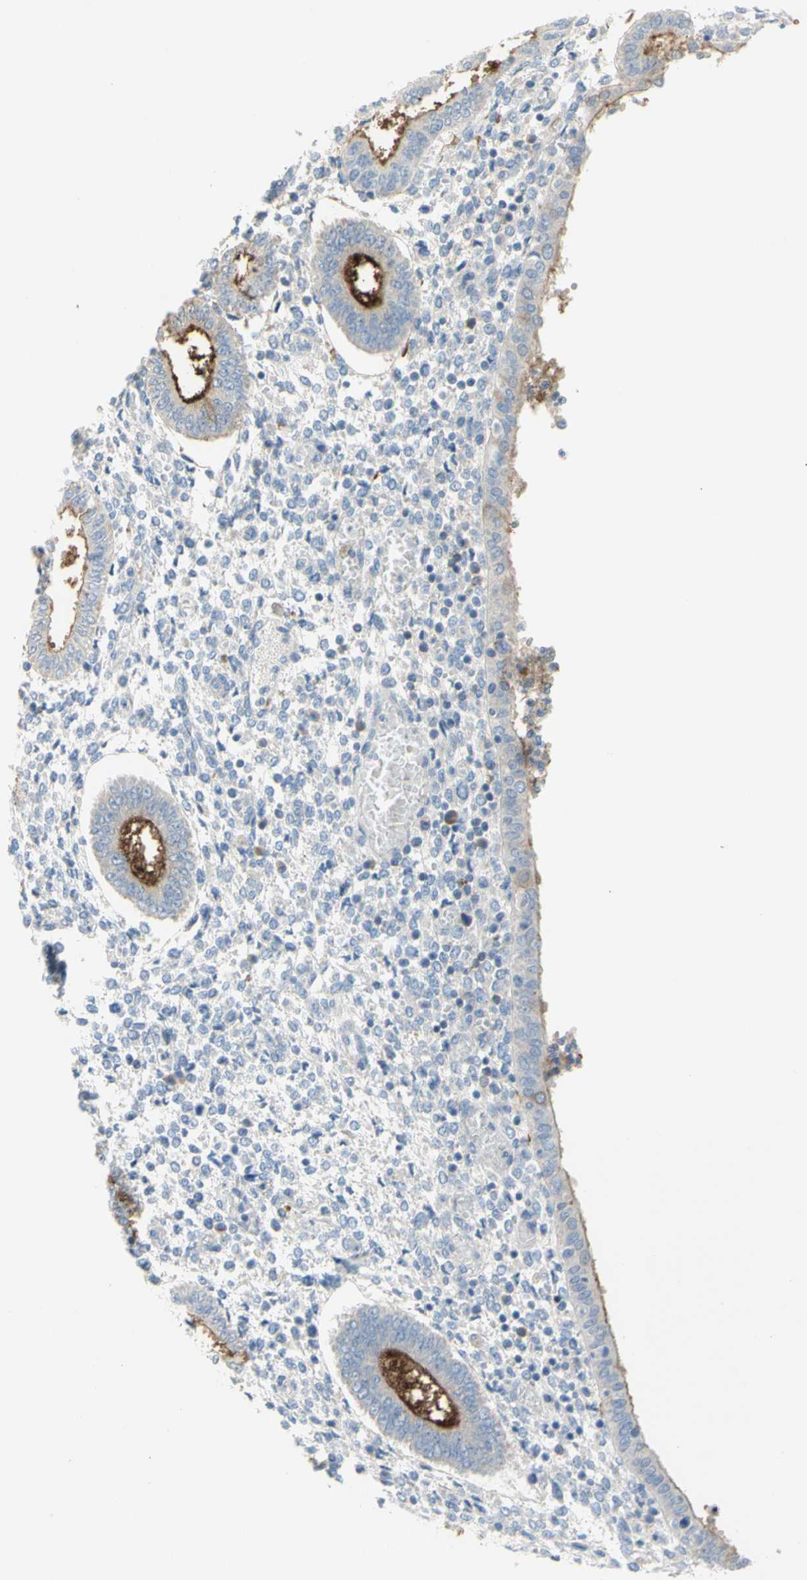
{"staining": {"intensity": "negative", "quantity": "none", "location": "none"}, "tissue": "endometrium", "cell_type": "Cells in endometrial stroma", "image_type": "normal", "snomed": [{"axis": "morphology", "description": "Normal tissue, NOS"}, {"axis": "topography", "description": "Endometrium"}], "caption": "Immunohistochemical staining of unremarkable human endometrium displays no significant positivity in cells in endometrial stroma. (DAB (3,3'-diaminobenzidine) immunohistochemistry with hematoxylin counter stain).", "gene": "MUC1", "patient": {"sex": "female", "age": 35}}